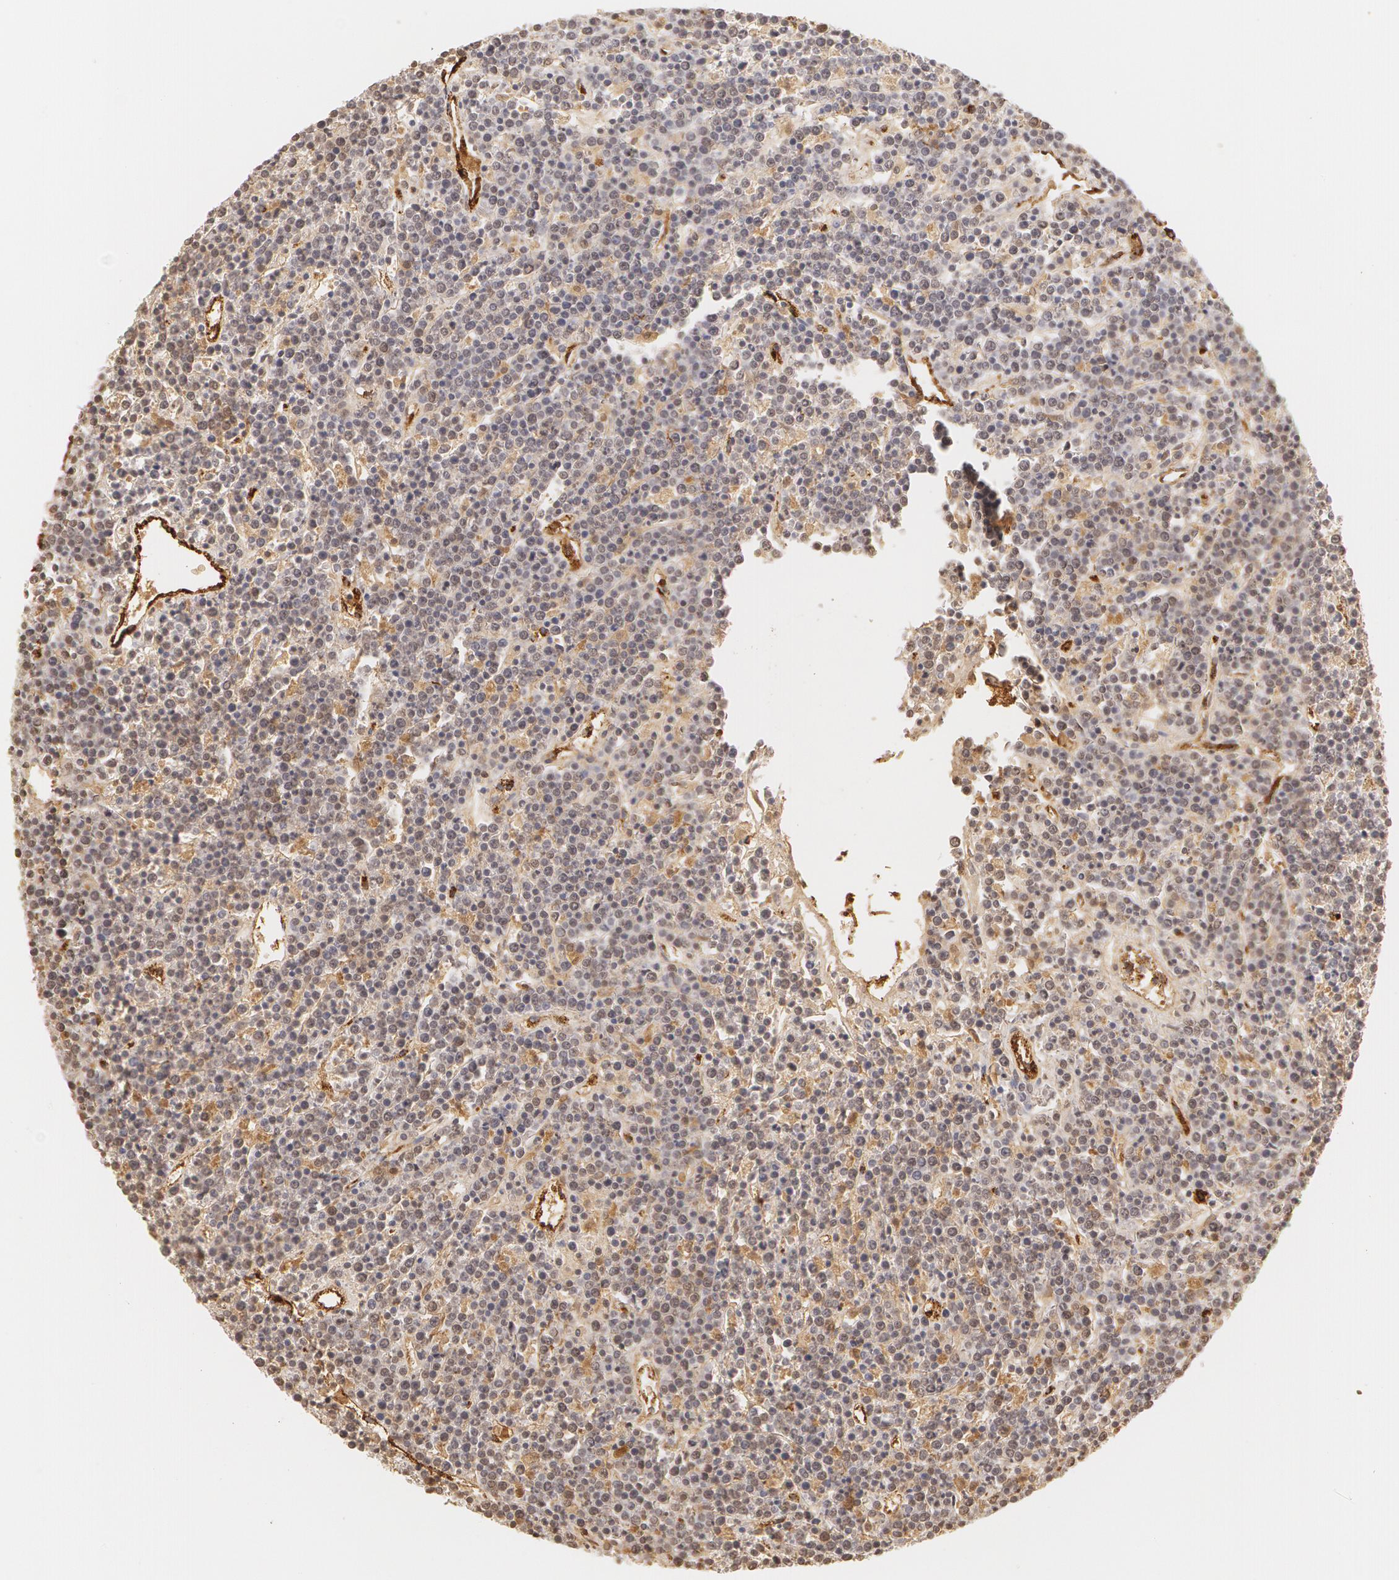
{"staining": {"intensity": "negative", "quantity": "none", "location": "none"}, "tissue": "lymphoma", "cell_type": "Tumor cells", "image_type": "cancer", "snomed": [{"axis": "morphology", "description": "Malignant lymphoma, non-Hodgkin's type, High grade"}, {"axis": "topography", "description": "Ovary"}], "caption": "Lymphoma stained for a protein using immunohistochemistry (IHC) shows no positivity tumor cells.", "gene": "VWF", "patient": {"sex": "female", "age": 56}}